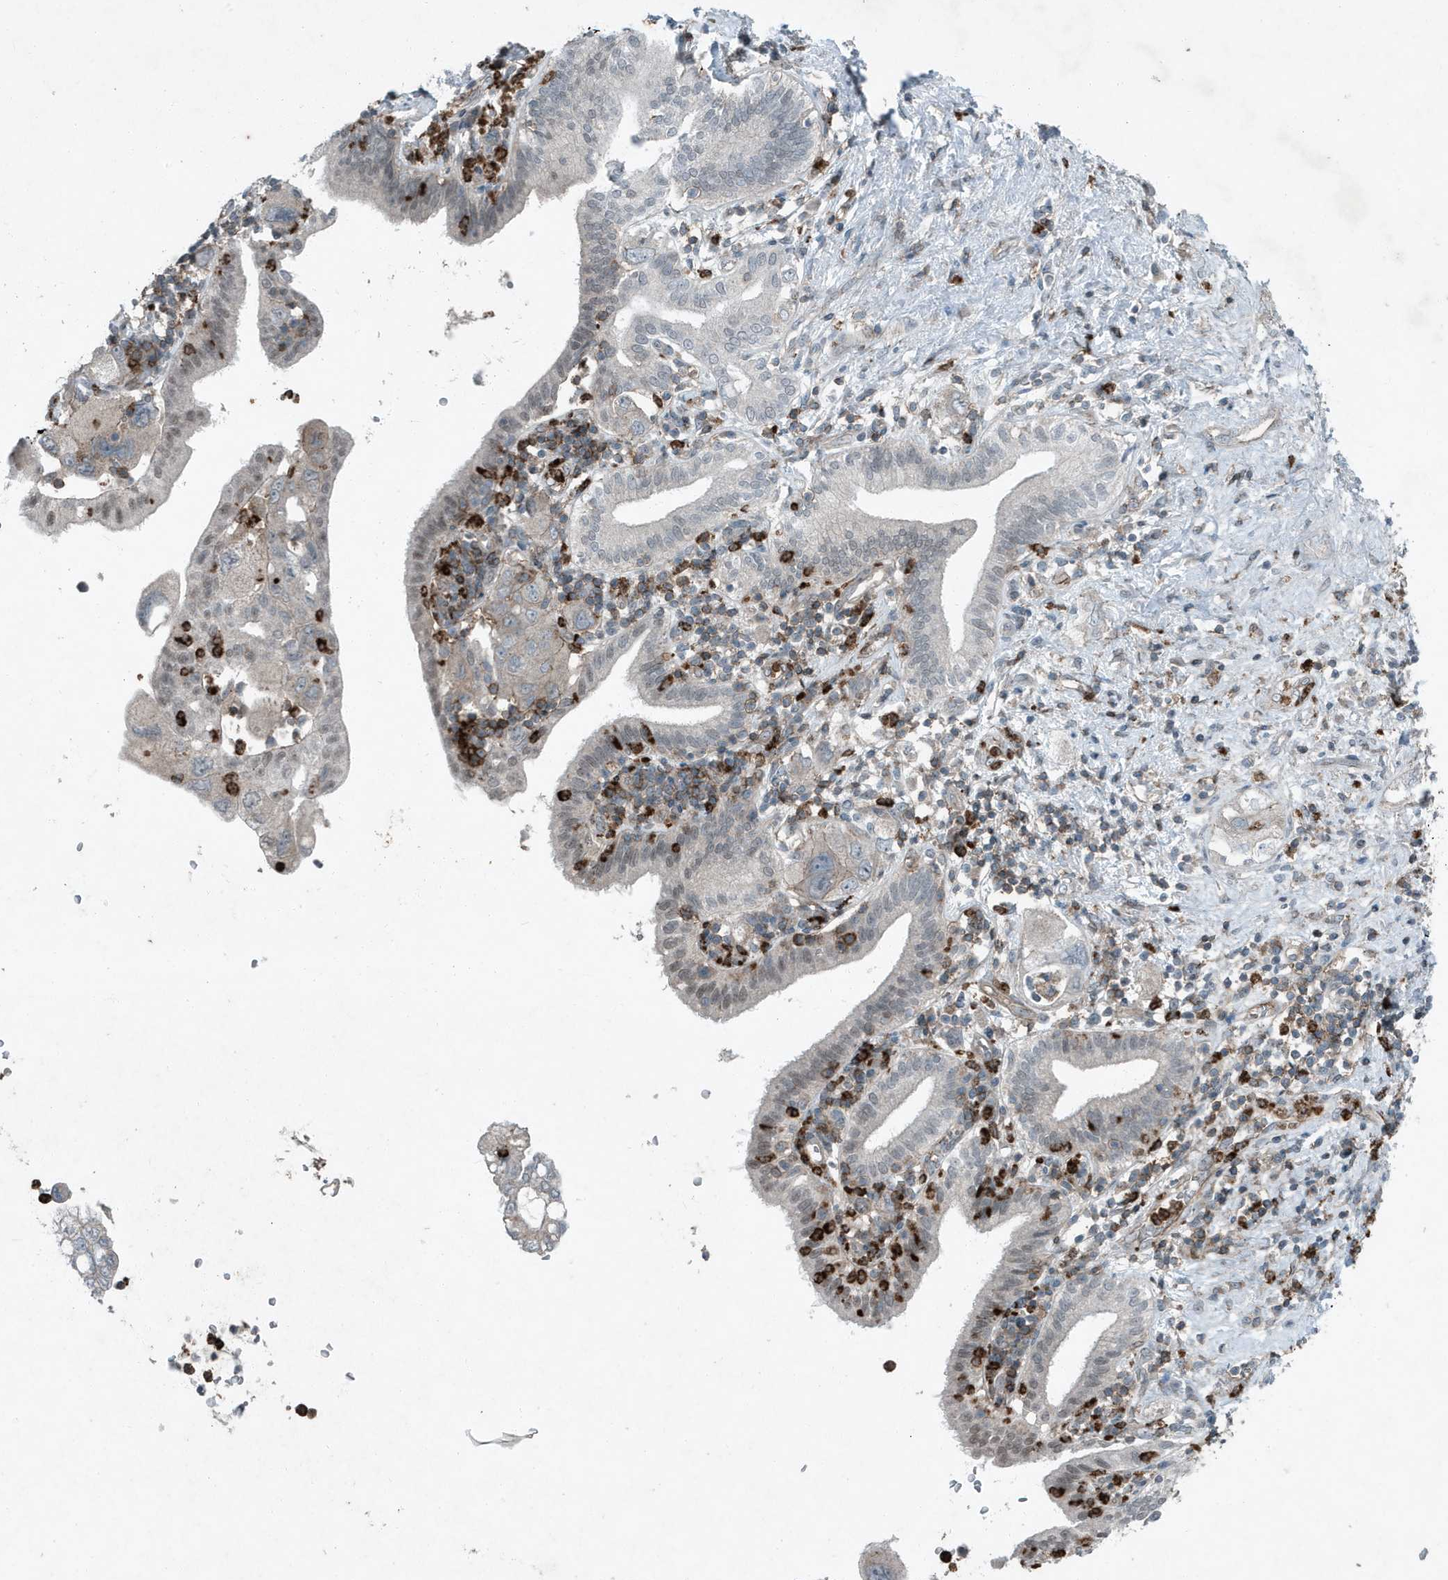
{"staining": {"intensity": "weak", "quantity": "25%-75%", "location": "nuclear"}, "tissue": "pancreatic cancer", "cell_type": "Tumor cells", "image_type": "cancer", "snomed": [{"axis": "morphology", "description": "Adenocarcinoma, NOS"}, {"axis": "topography", "description": "Pancreas"}], "caption": "Tumor cells demonstrate weak nuclear expression in approximately 25%-75% of cells in pancreatic adenocarcinoma.", "gene": "DAPP1", "patient": {"sex": "female", "age": 73}}